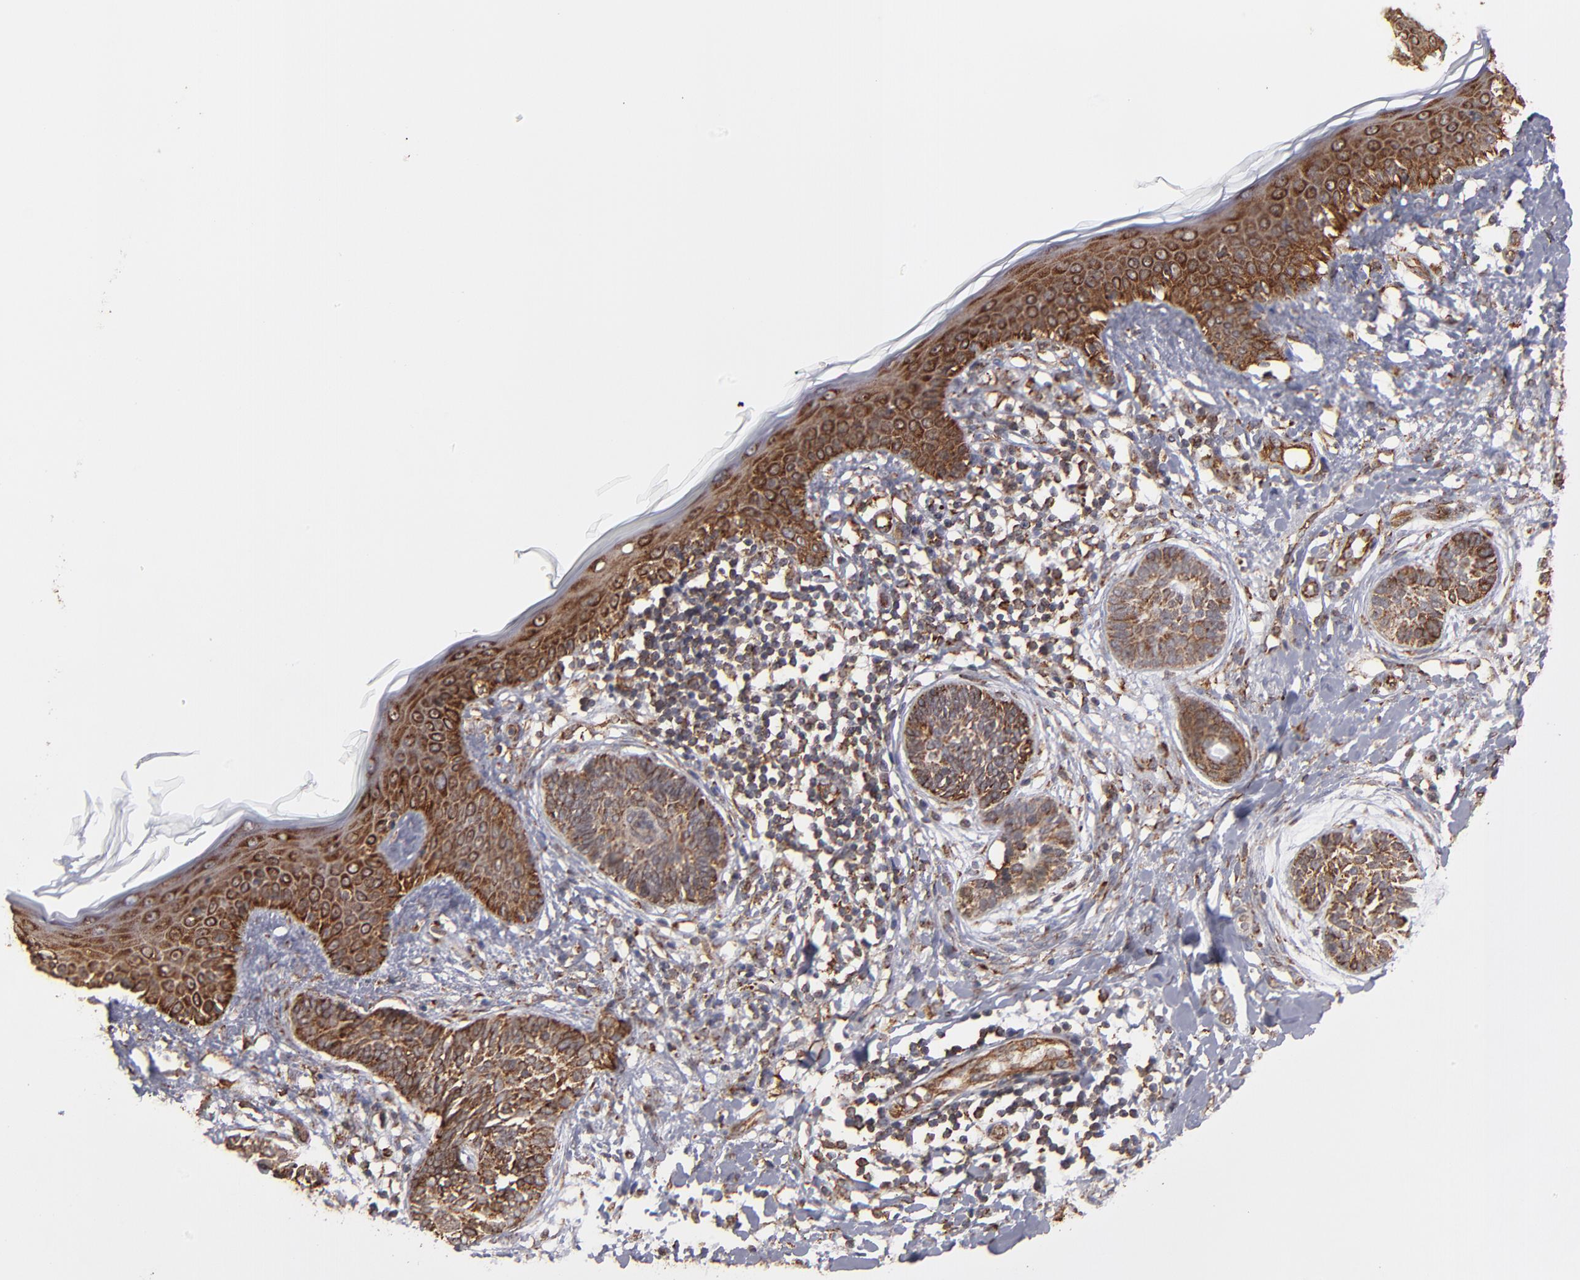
{"staining": {"intensity": "moderate", "quantity": ">75%", "location": "cytoplasmic/membranous"}, "tissue": "skin cancer", "cell_type": "Tumor cells", "image_type": "cancer", "snomed": [{"axis": "morphology", "description": "Normal tissue, NOS"}, {"axis": "morphology", "description": "Basal cell carcinoma"}, {"axis": "topography", "description": "Skin"}], "caption": "Immunohistochemical staining of human skin cancer reveals medium levels of moderate cytoplasmic/membranous protein expression in about >75% of tumor cells.", "gene": "KTN1", "patient": {"sex": "male", "age": 63}}